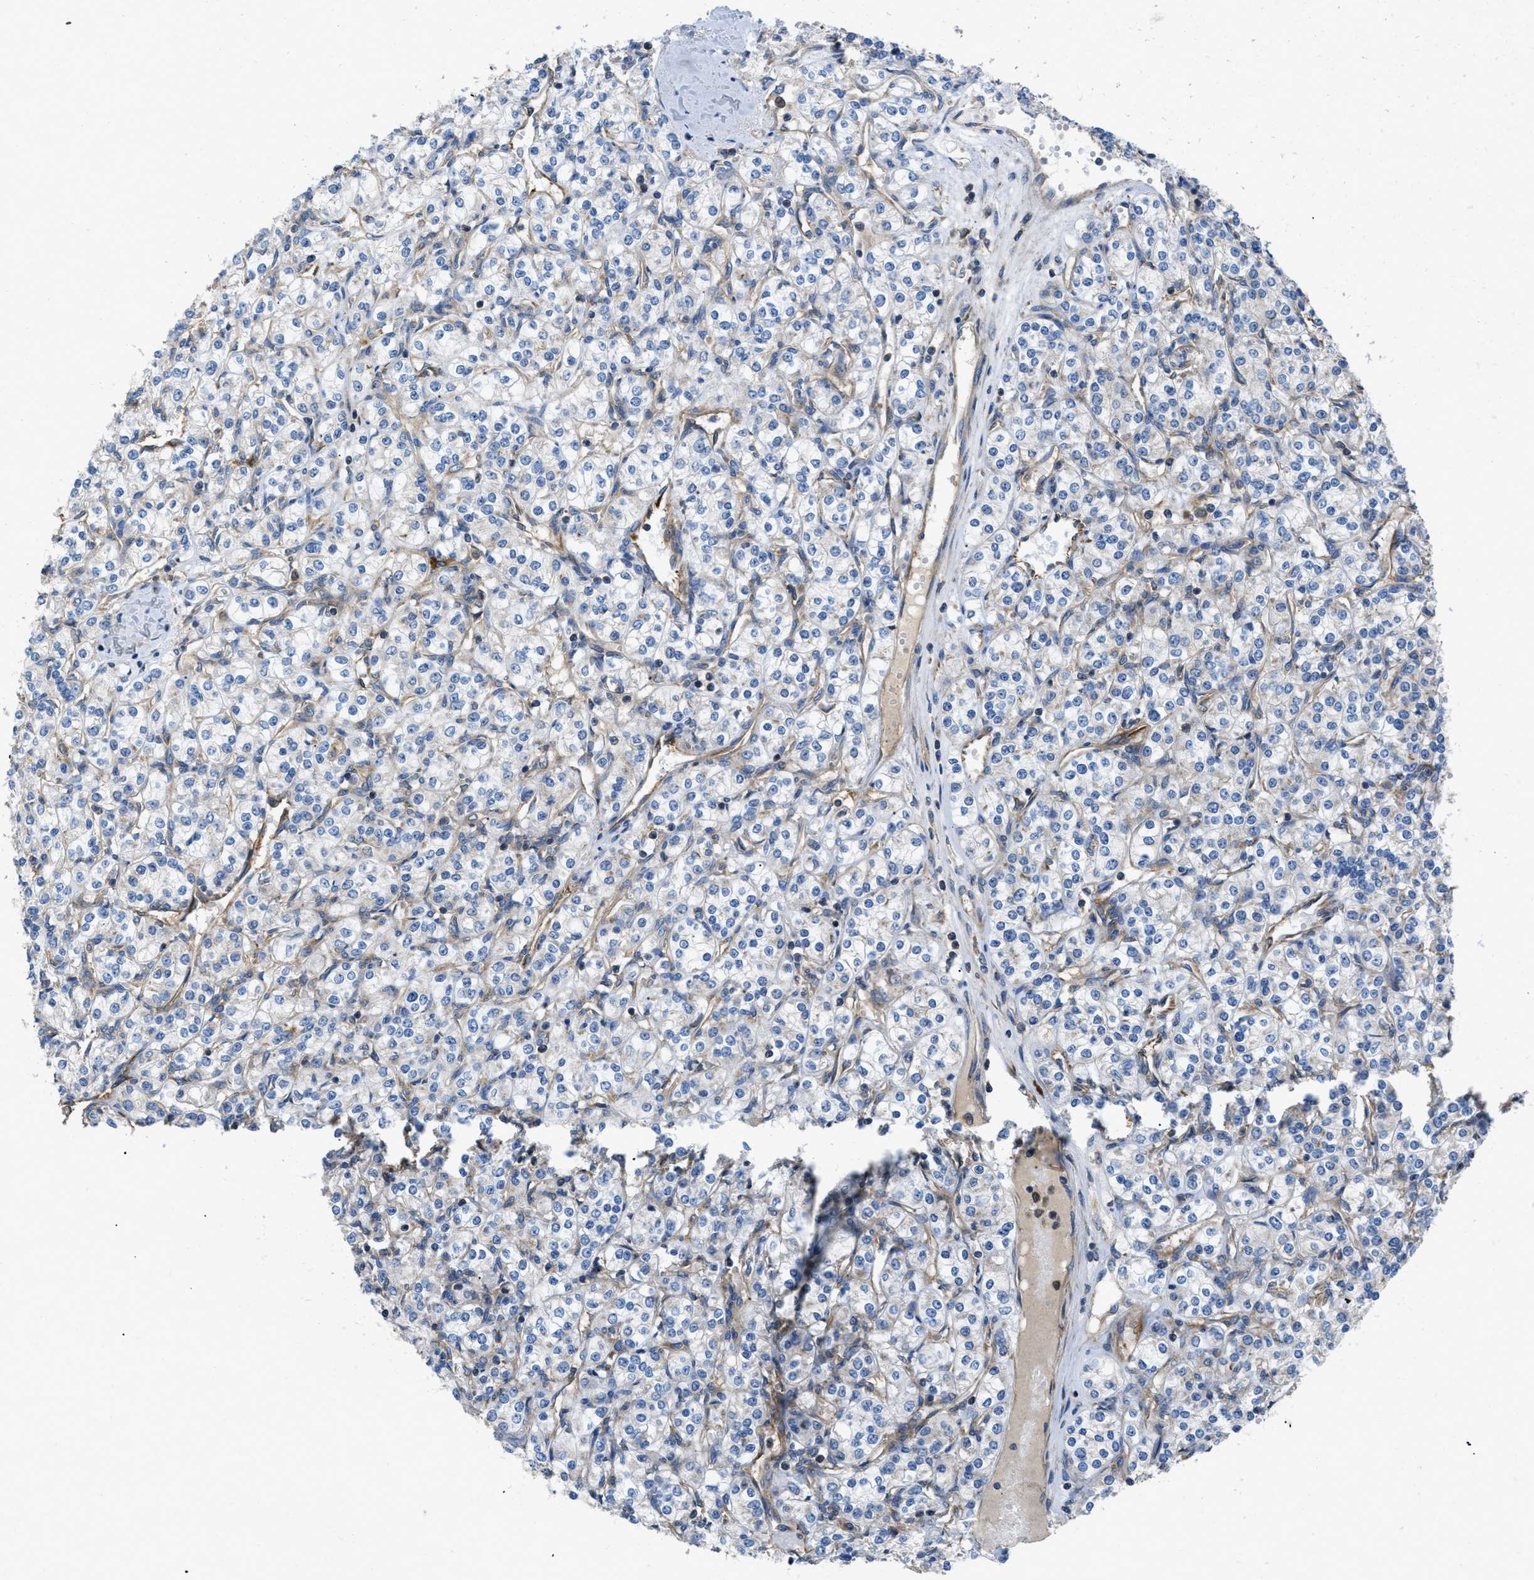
{"staining": {"intensity": "negative", "quantity": "none", "location": "none"}, "tissue": "renal cancer", "cell_type": "Tumor cells", "image_type": "cancer", "snomed": [{"axis": "morphology", "description": "Adenocarcinoma, NOS"}, {"axis": "topography", "description": "Kidney"}], "caption": "Human renal adenocarcinoma stained for a protein using IHC exhibits no positivity in tumor cells.", "gene": "ATP2A3", "patient": {"sex": "male", "age": 77}}